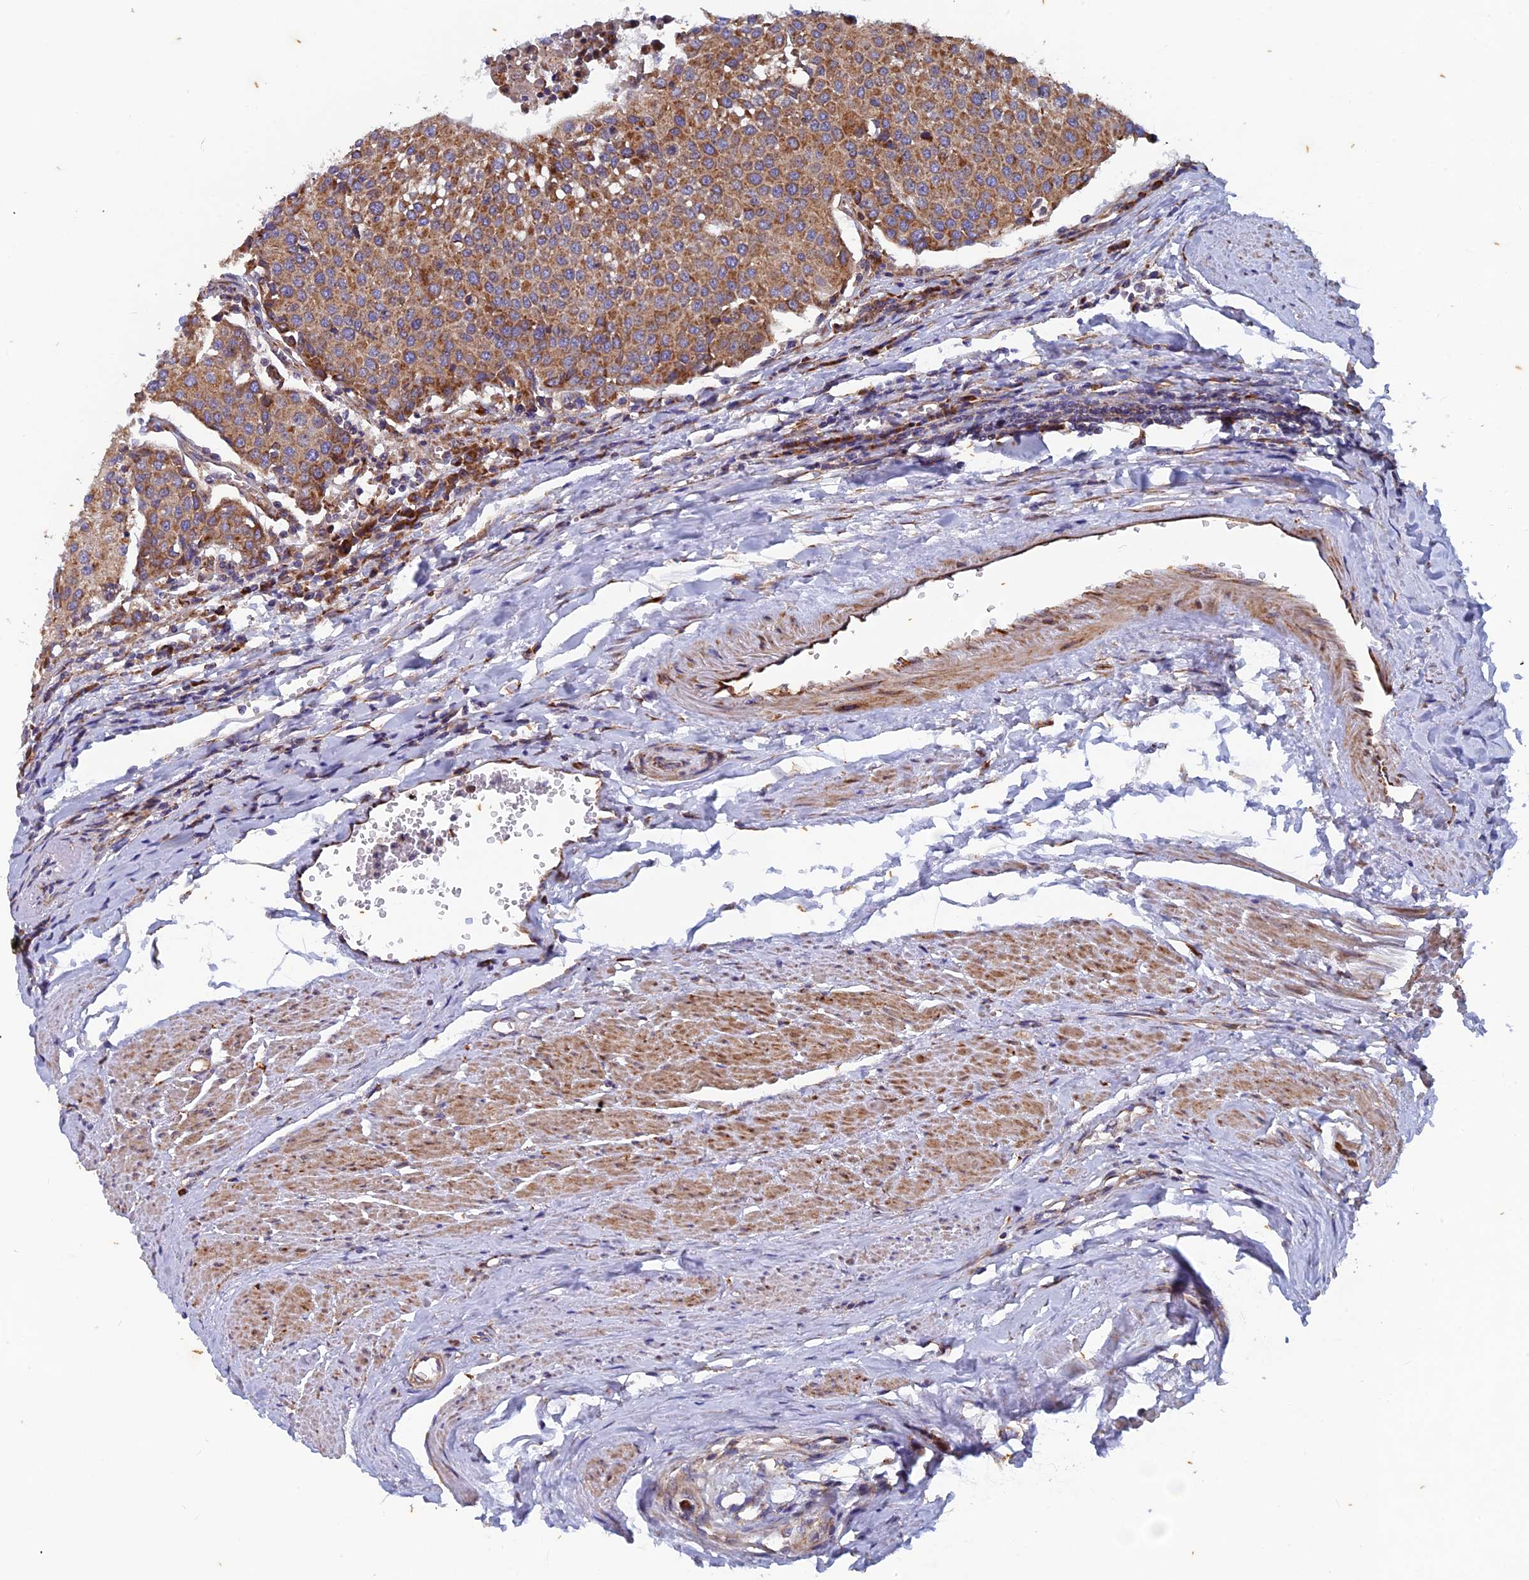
{"staining": {"intensity": "moderate", "quantity": ">75%", "location": "cytoplasmic/membranous"}, "tissue": "urothelial cancer", "cell_type": "Tumor cells", "image_type": "cancer", "snomed": [{"axis": "morphology", "description": "Urothelial carcinoma, High grade"}, {"axis": "topography", "description": "Urinary bladder"}], "caption": "Human urothelial cancer stained with a protein marker shows moderate staining in tumor cells.", "gene": "AP4S1", "patient": {"sex": "female", "age": 85}}